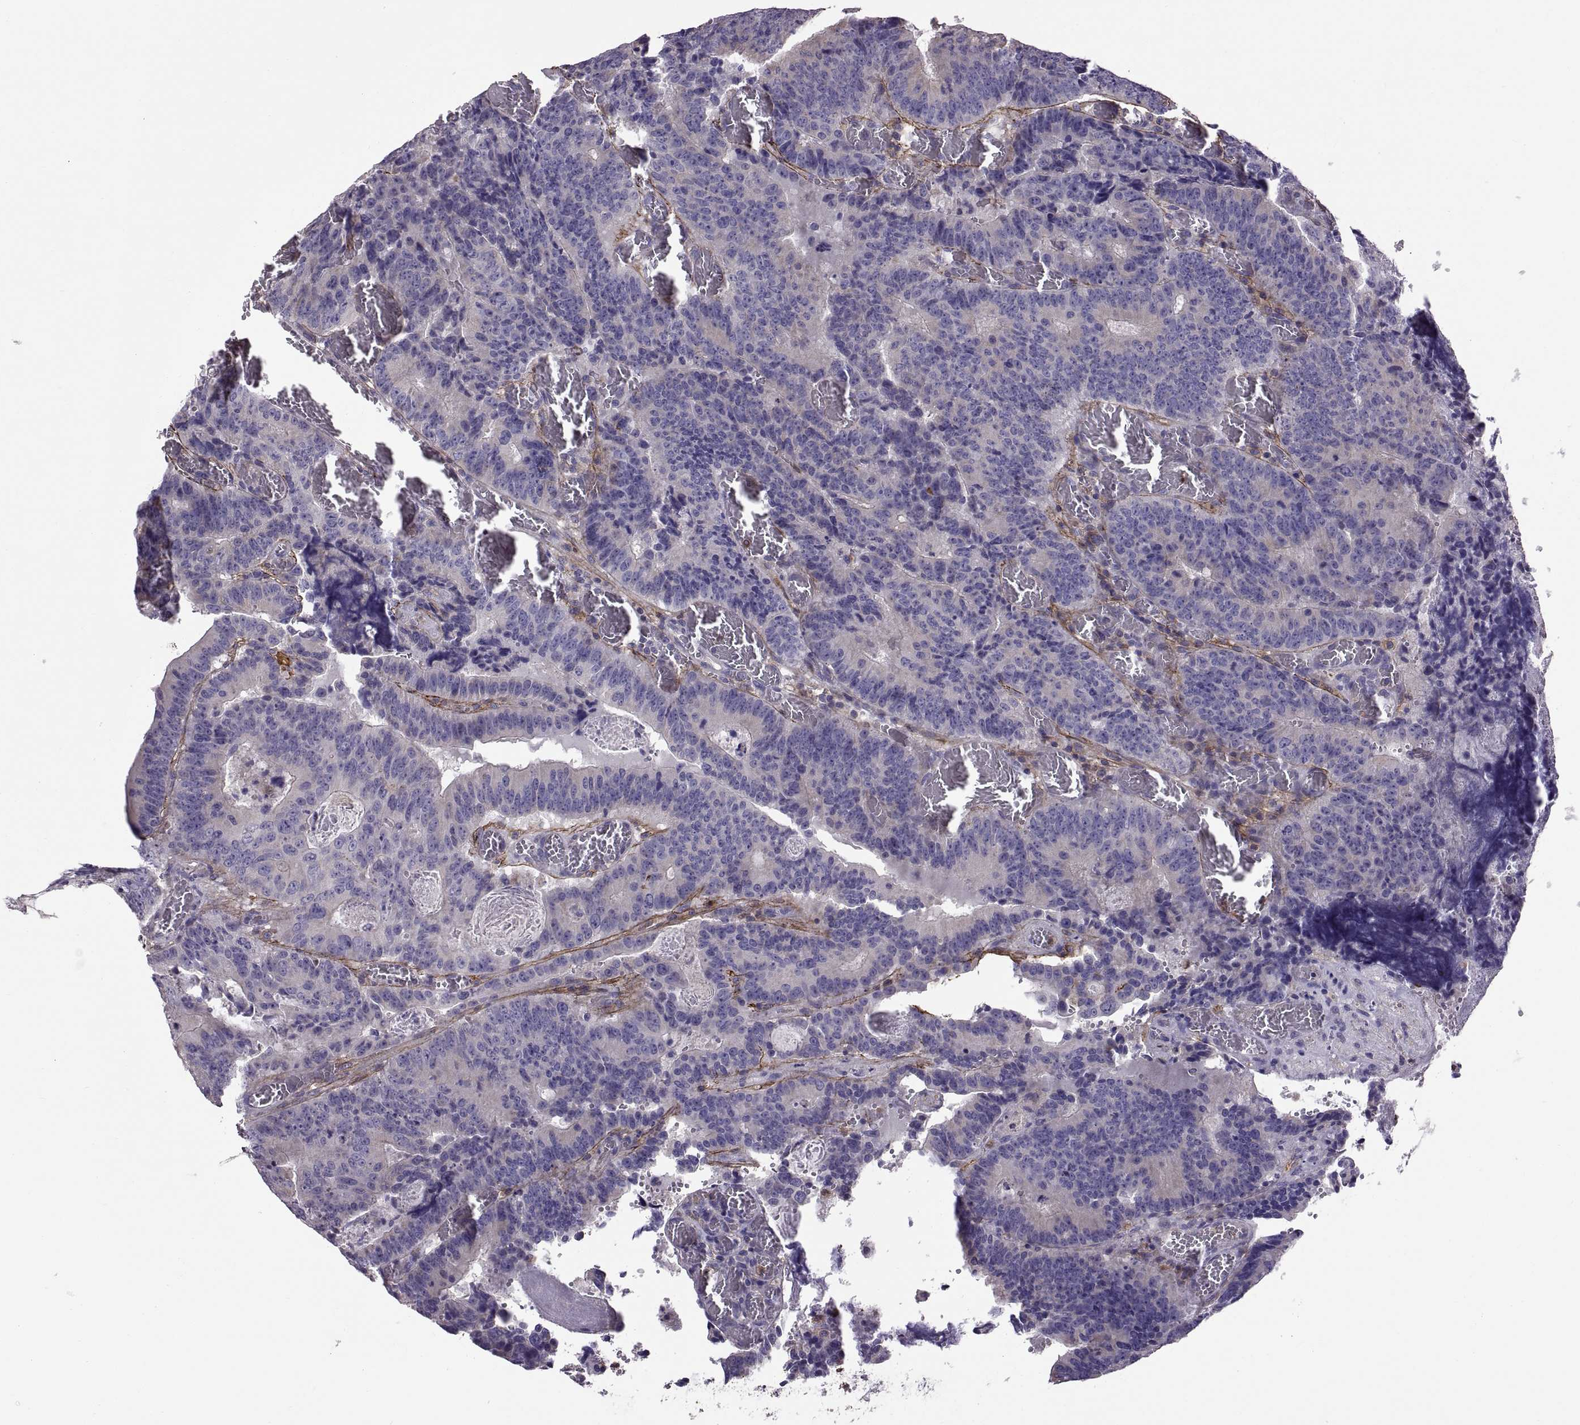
{"staining": {"intensity": "negative", "quantity": "none", "location": "none"}, "tissue": "colorectal cancer", "cell_type": "Tumor cells", "image_type": "cancer", "snomed": [{"axis": "morphology", "description": "Adenocarcinoma, NOS"}, {"axis": "topography", "description": "Colon"}], "caption": "Photomicrograph shows no significant protein positivity in tumor cells of adenocarcinoma (colorectal).", "gene": "EMILIN2", "patient": {"sex": "female", "age": 82}}